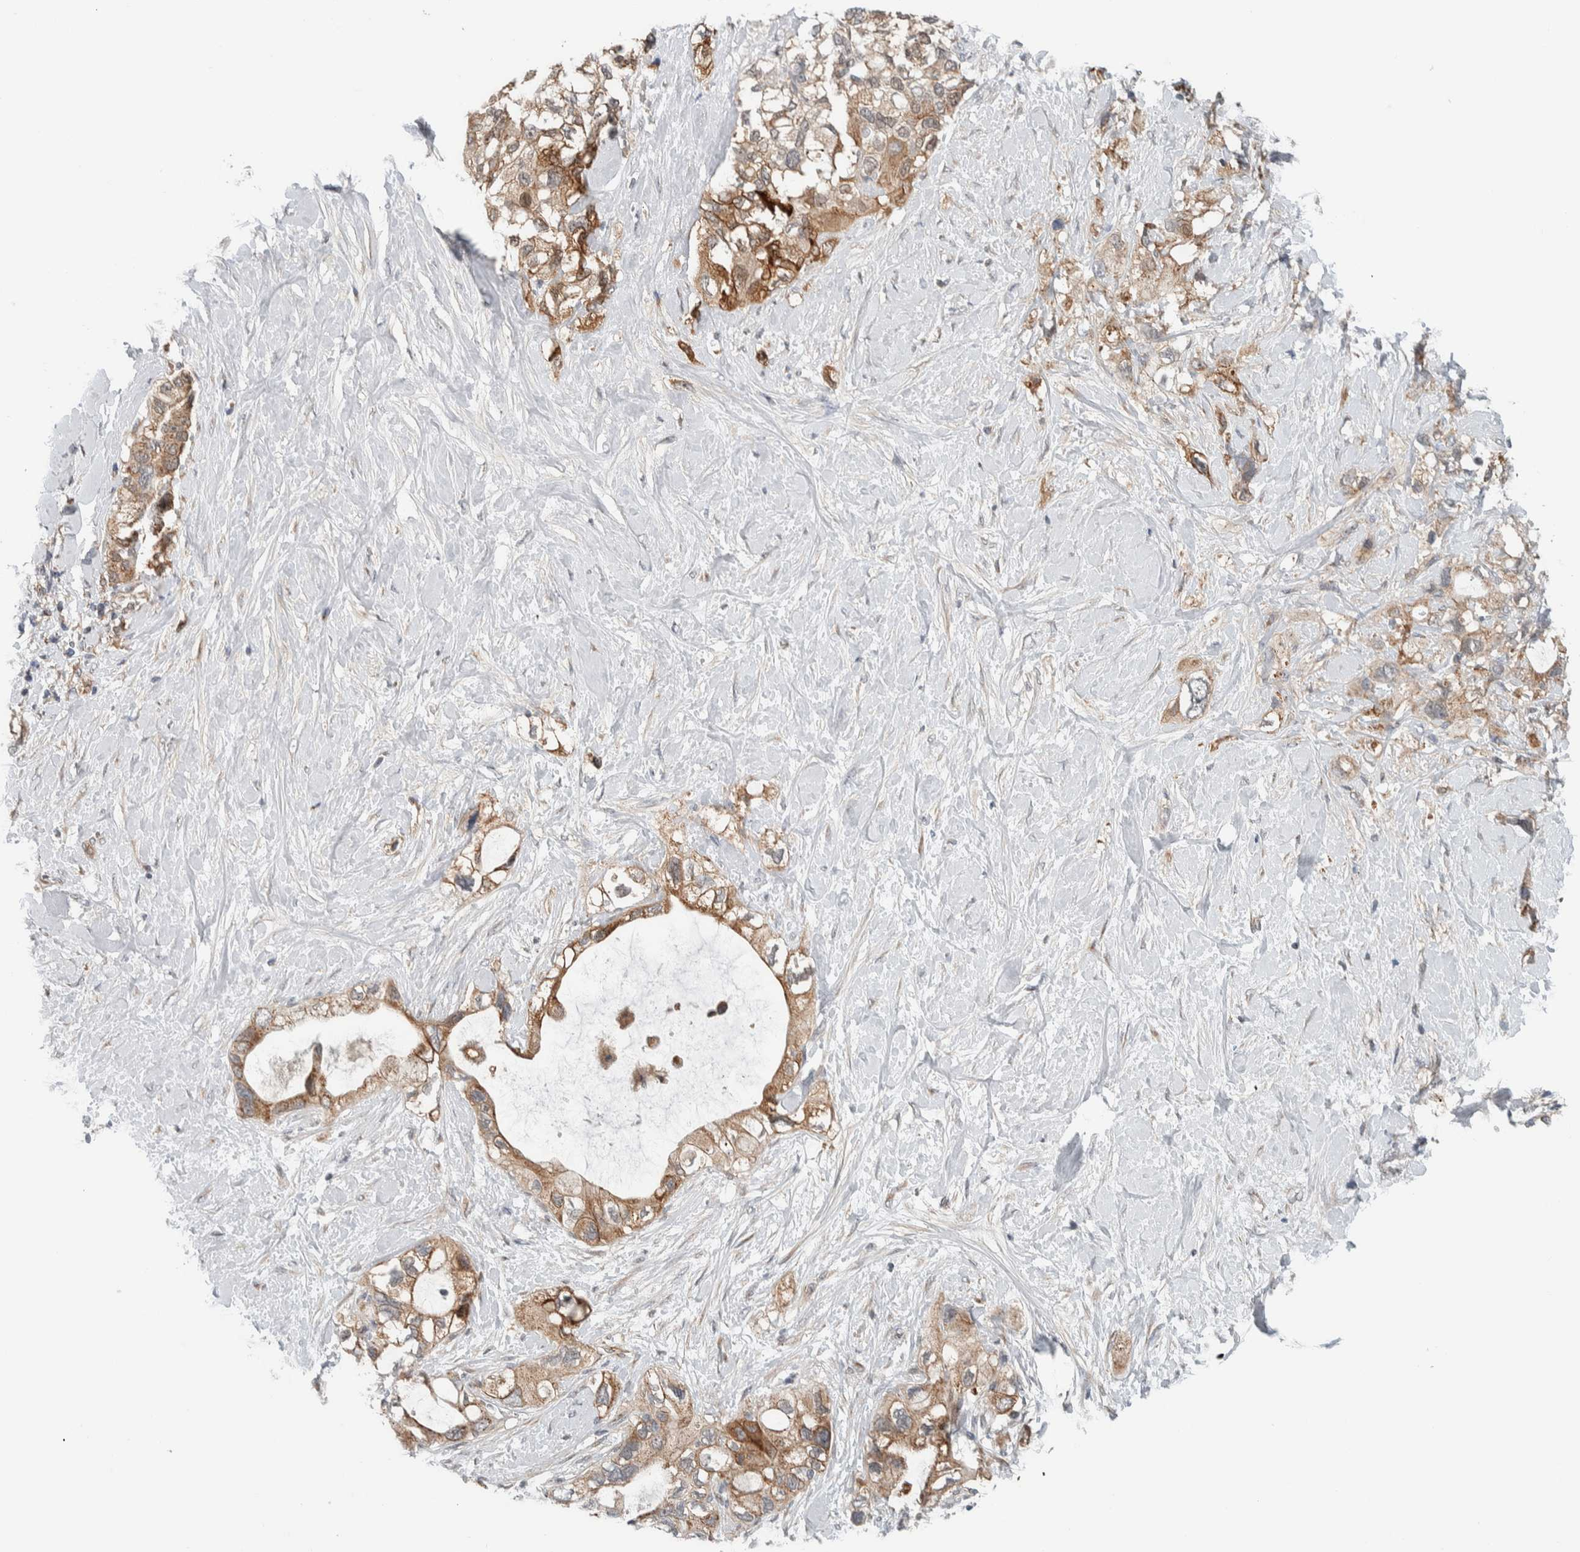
{"staining": {"intensity": "moderate", "quantity": ">75%", "location": "cytoplasmic/membranous"}, "tissue": "pancreatic cancer", "cell_type": "Tumor cells", "image_type": "cancer", "snomed": [{"axis": "morphology", "description": "Adenocarcinoma, NOS"}, {"axis": "topography", "description": "Pancreas"}], "caption": "High-magnification brightfield microscopy of pancreatic cancer (adenocarcinoma) stained with DAB (3,3'-diaminobenzidine) (brown) and counterstained with hematoxylin (blue). tumor cells exhibit moderate cytoplasmic/membranous positivity is appreciated in approximately>75% of cells.", "gene": "RERE", "patient": {"sex": "female", "age": 56}}